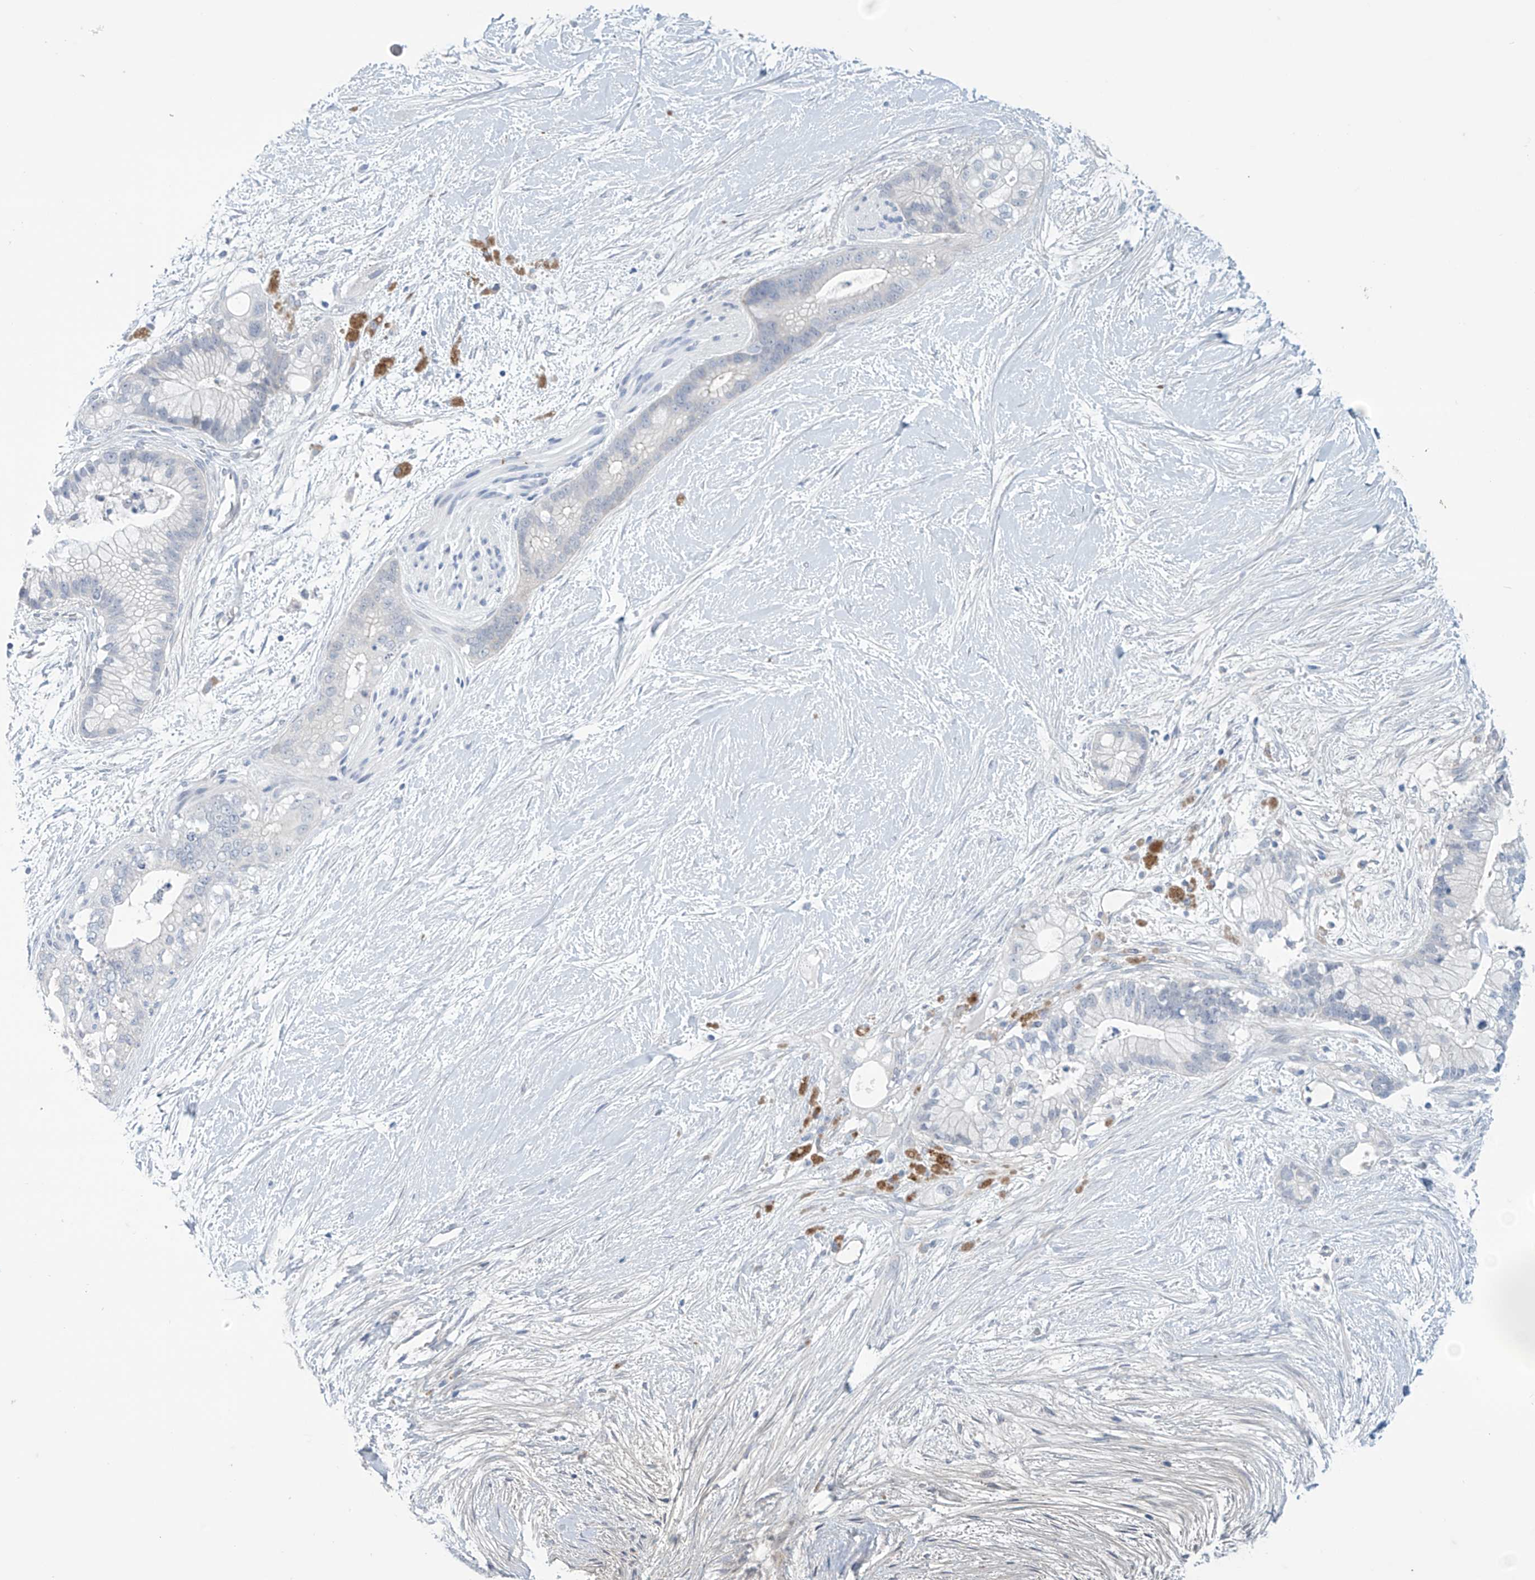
{"staining": {"intensity": "negative", "quantity": "none", "location": "none"}, "tissue": "pancreatic cancer", "cell_type": "Tumor cells", "image_type": "cancer", "snomed": [{"axis": "morphology", "description": "Adenocarcinoma, NOS"}, {"axis": "topography", "description": "Pancreas"}], "caption": "Pancreatic cancer (adenocarcinoma) was stained to show a protein in brown. There is no significant expression in tumor cells. (DAB IHC, high magnification).", "gene": "SLC35A5", "patient": {"sex": "male", "age": 53}}